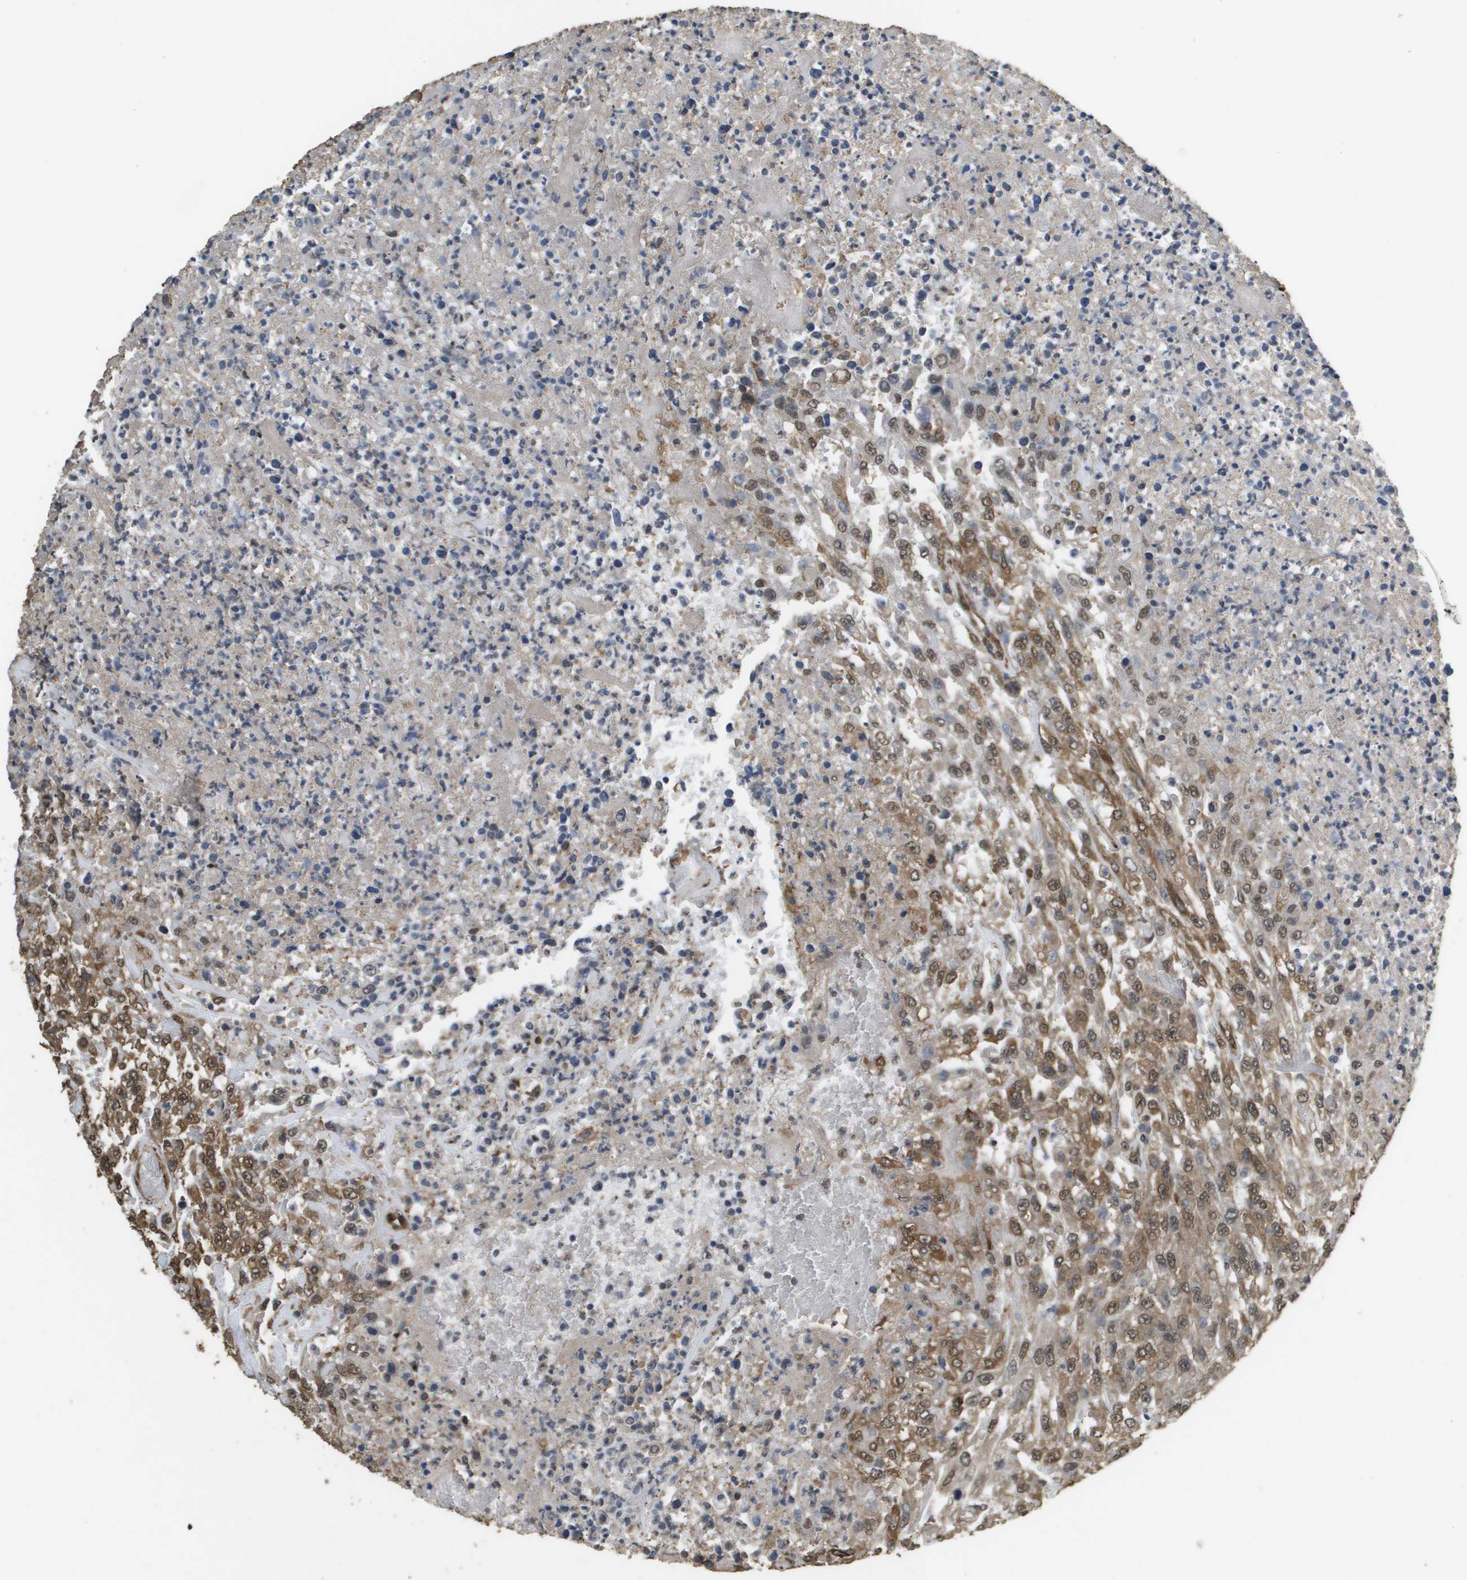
{"staining": {"intensity": "moderate", "quantity": ">75%", "location": "cytoplasmic/membranous,nuclear"}, "tissue": "urothelial cancer", "cell_type": "Tumor cells", "image_type": "cancer", "snomed": [{"axis": "morphology", "description": "Urothelial carcinoma, High grade"}, {"axis": "topography", "description": "Urinary bladder"}], "caption": "Tumor cells exhibit medium levels of moderate cytoplasmic/membranous and nuclear expression in approximately >75% of cells in urothelial carcinoma (high-grade).", "gene": "AAMP", "patient": {"sex": "male", "age": 46}}